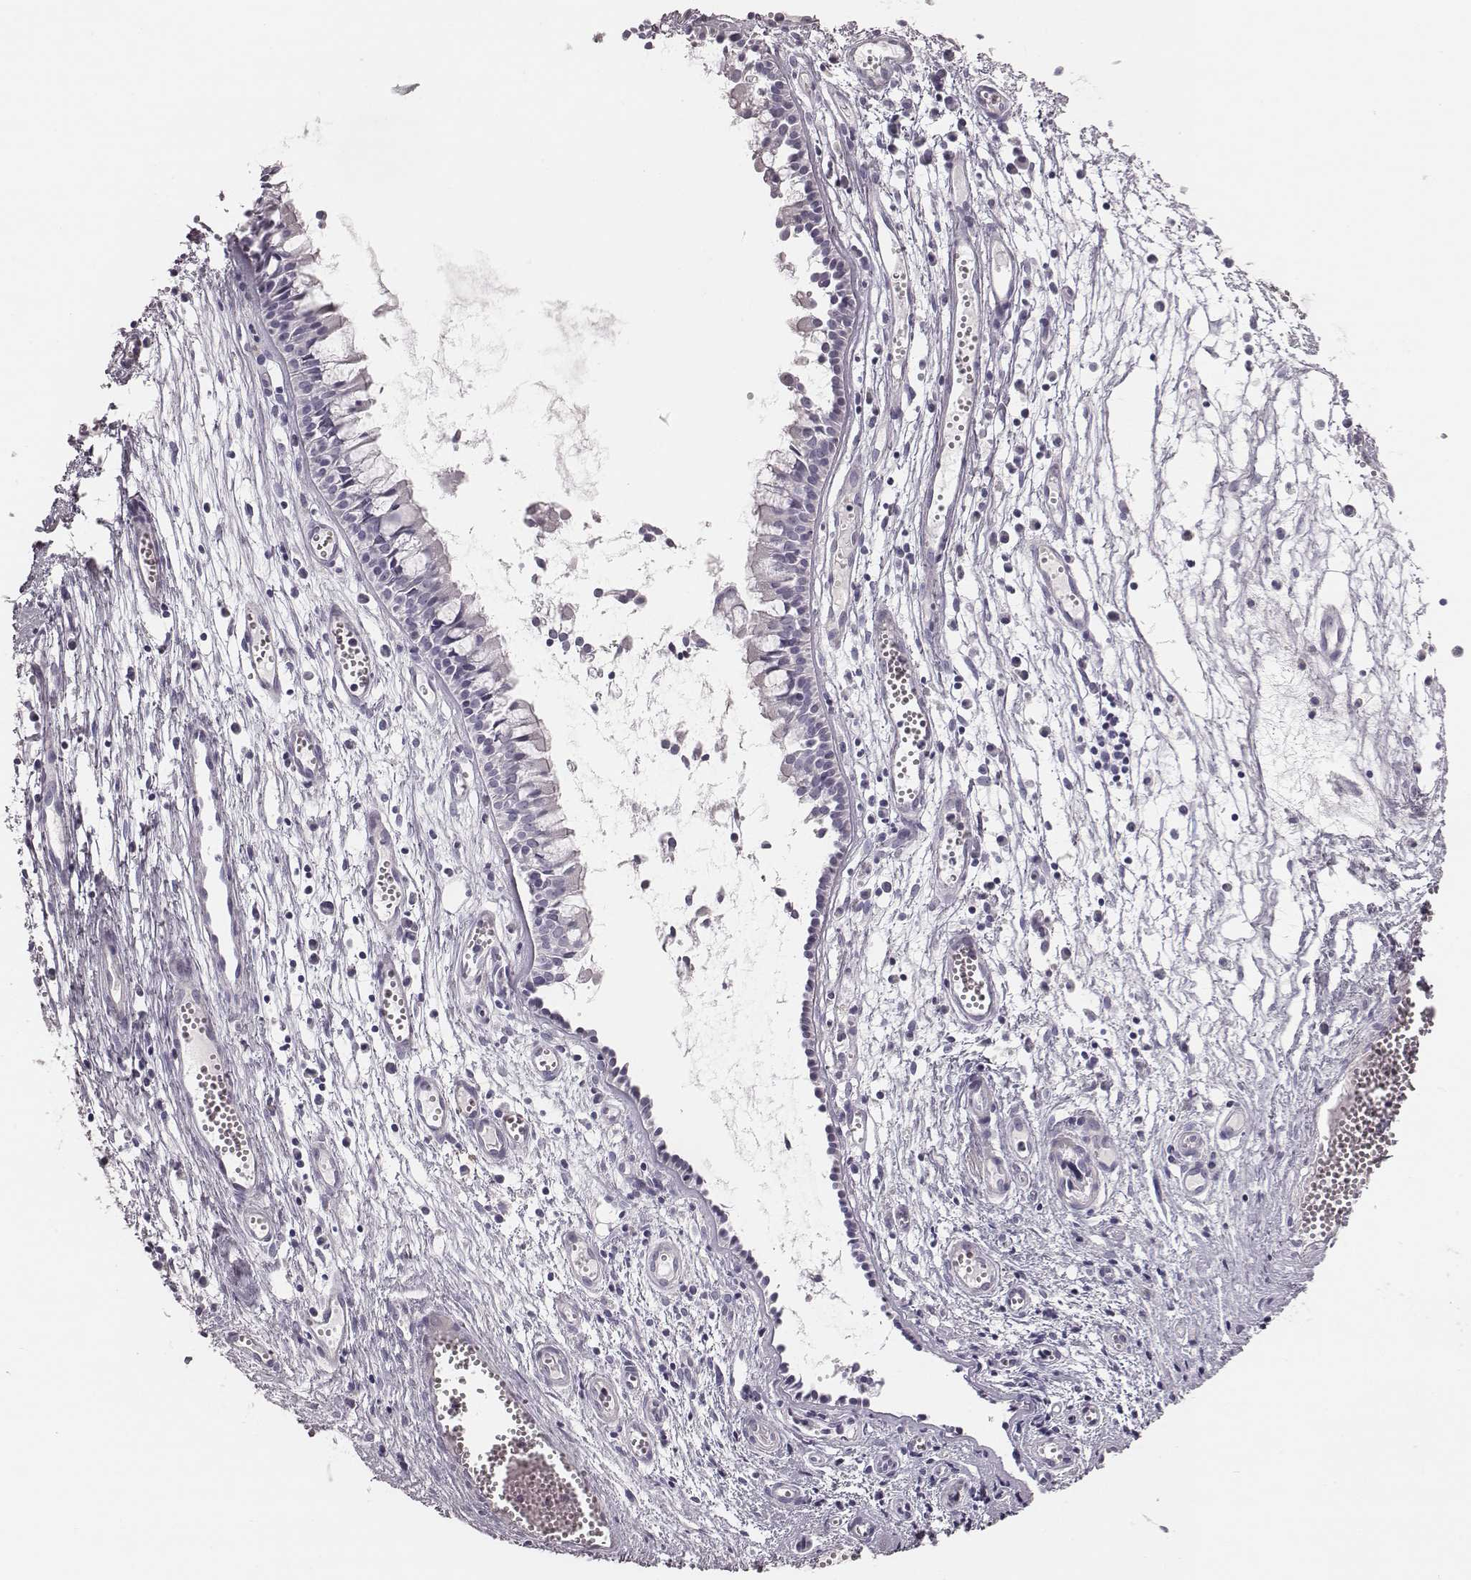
{"staining": {"intensity": "negative", "quantity": "none", "location": "none"}, "tissue": "nasopharynx", "cell_type": "Respiratory epithelial cells", "image_type": "normal", "snomed": [{"axis": "morphology", "description": "Normal tissue, NOS"}, {"axis": "topography", "description": "Nasopharynx"}], "caption": "Respiratory epithelial cells show no significant expression in normal nasopharynx. The staining is performed using DAB (3,3'-diaminobenzidine) brown chromogen with nuclei counter-stained in using hematoxylin.", "gene": "CRISP1", "patient": {"sex": "male", "age": 31}}